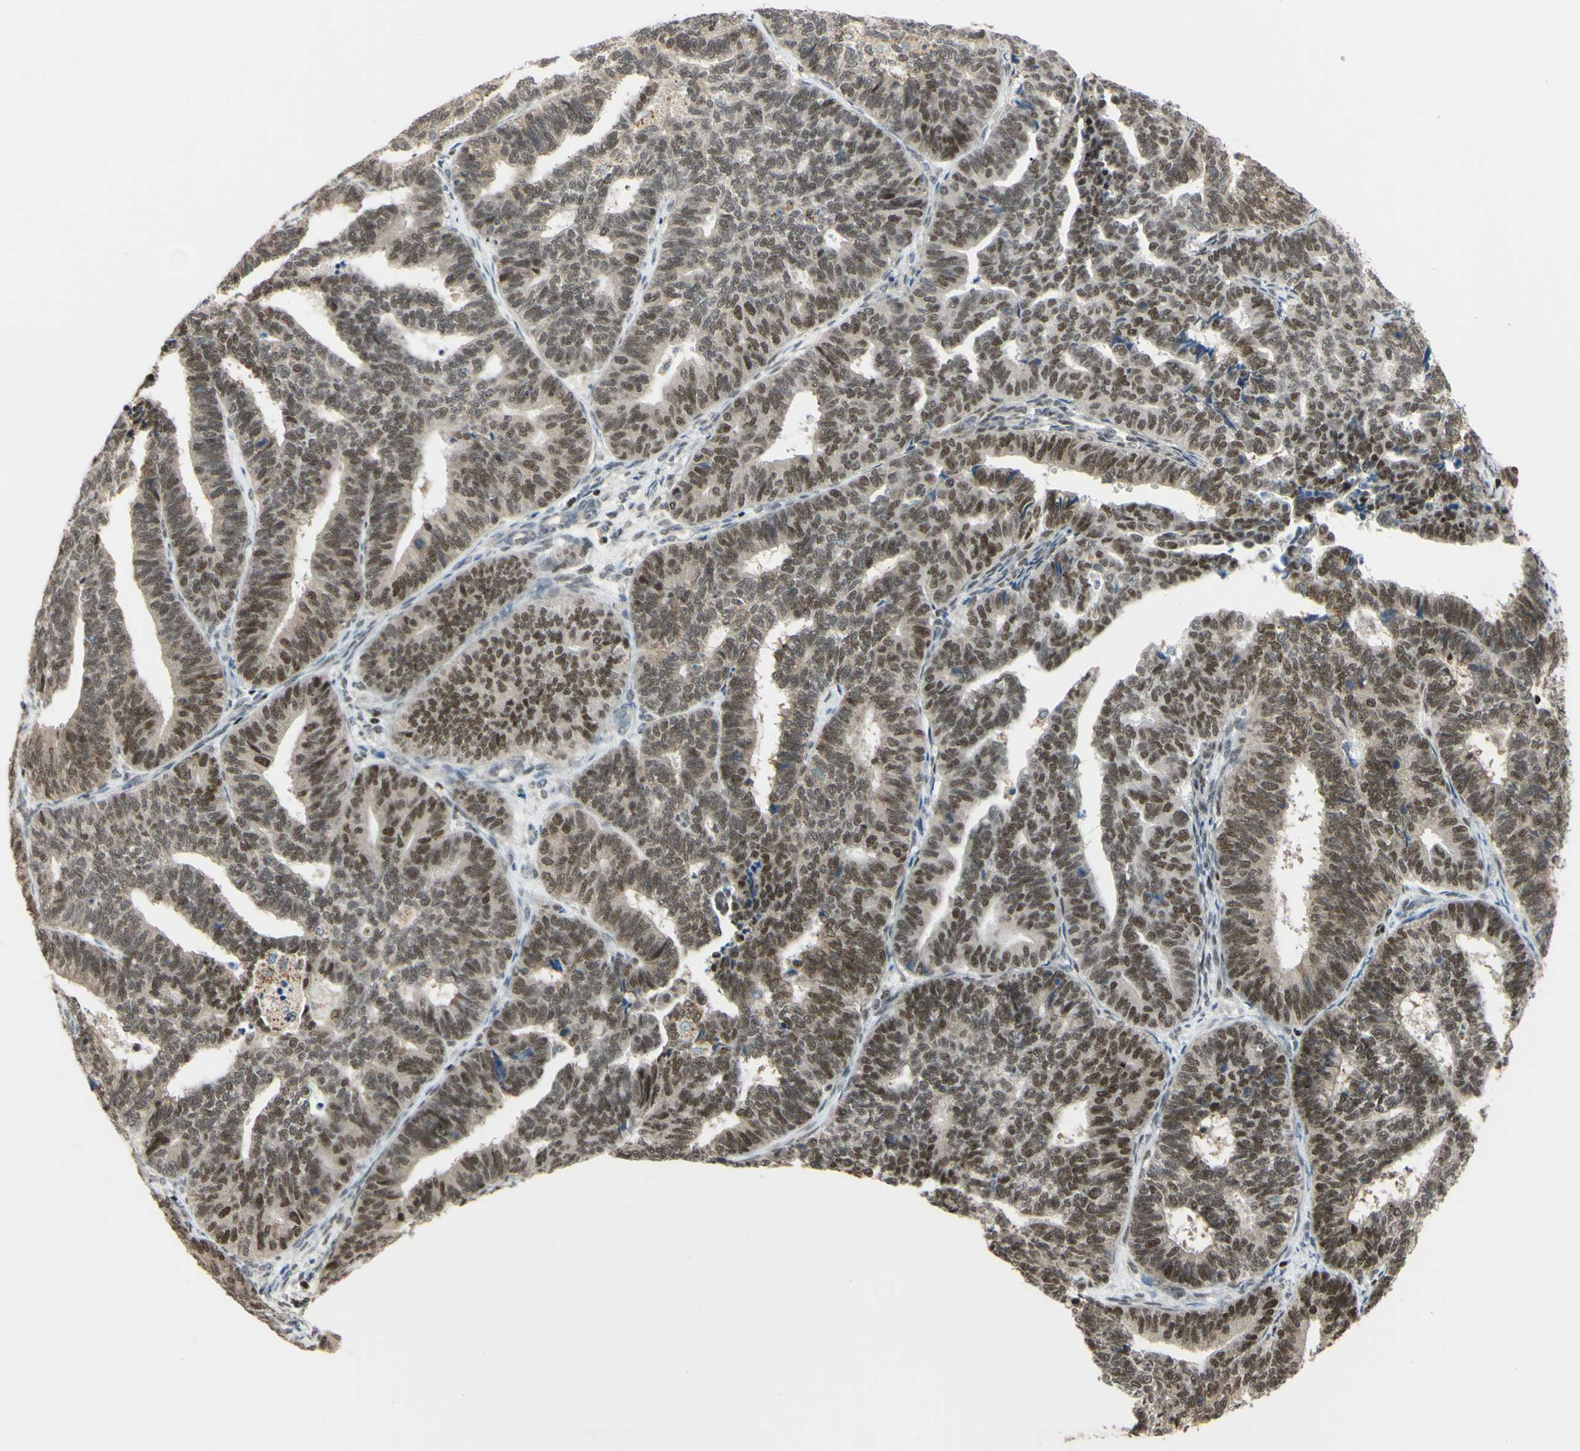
{"staining": {"intensity": "weak", "quantity": ">75%", "location": "cytoplasmic/membranous,nuclear"}, "tissue": "endometrial cancer", "cell_type": "Tumor cells", "image_type": "cancer", "snomed": [{"axis": "morphology", "description": "Adenocarcinoma, NOS"}, {"axis": "topography", "description": "Endometrium"}], "caption": "Immunohistochemical staining of human adenocarcinoma (endometrial) shows low levels of weak cytoplasmic/membranous and nuclear protein positivity in about >75% of tumor cells.", "gene": "SP4", "patient": {"sex": "female", "age": 70}}